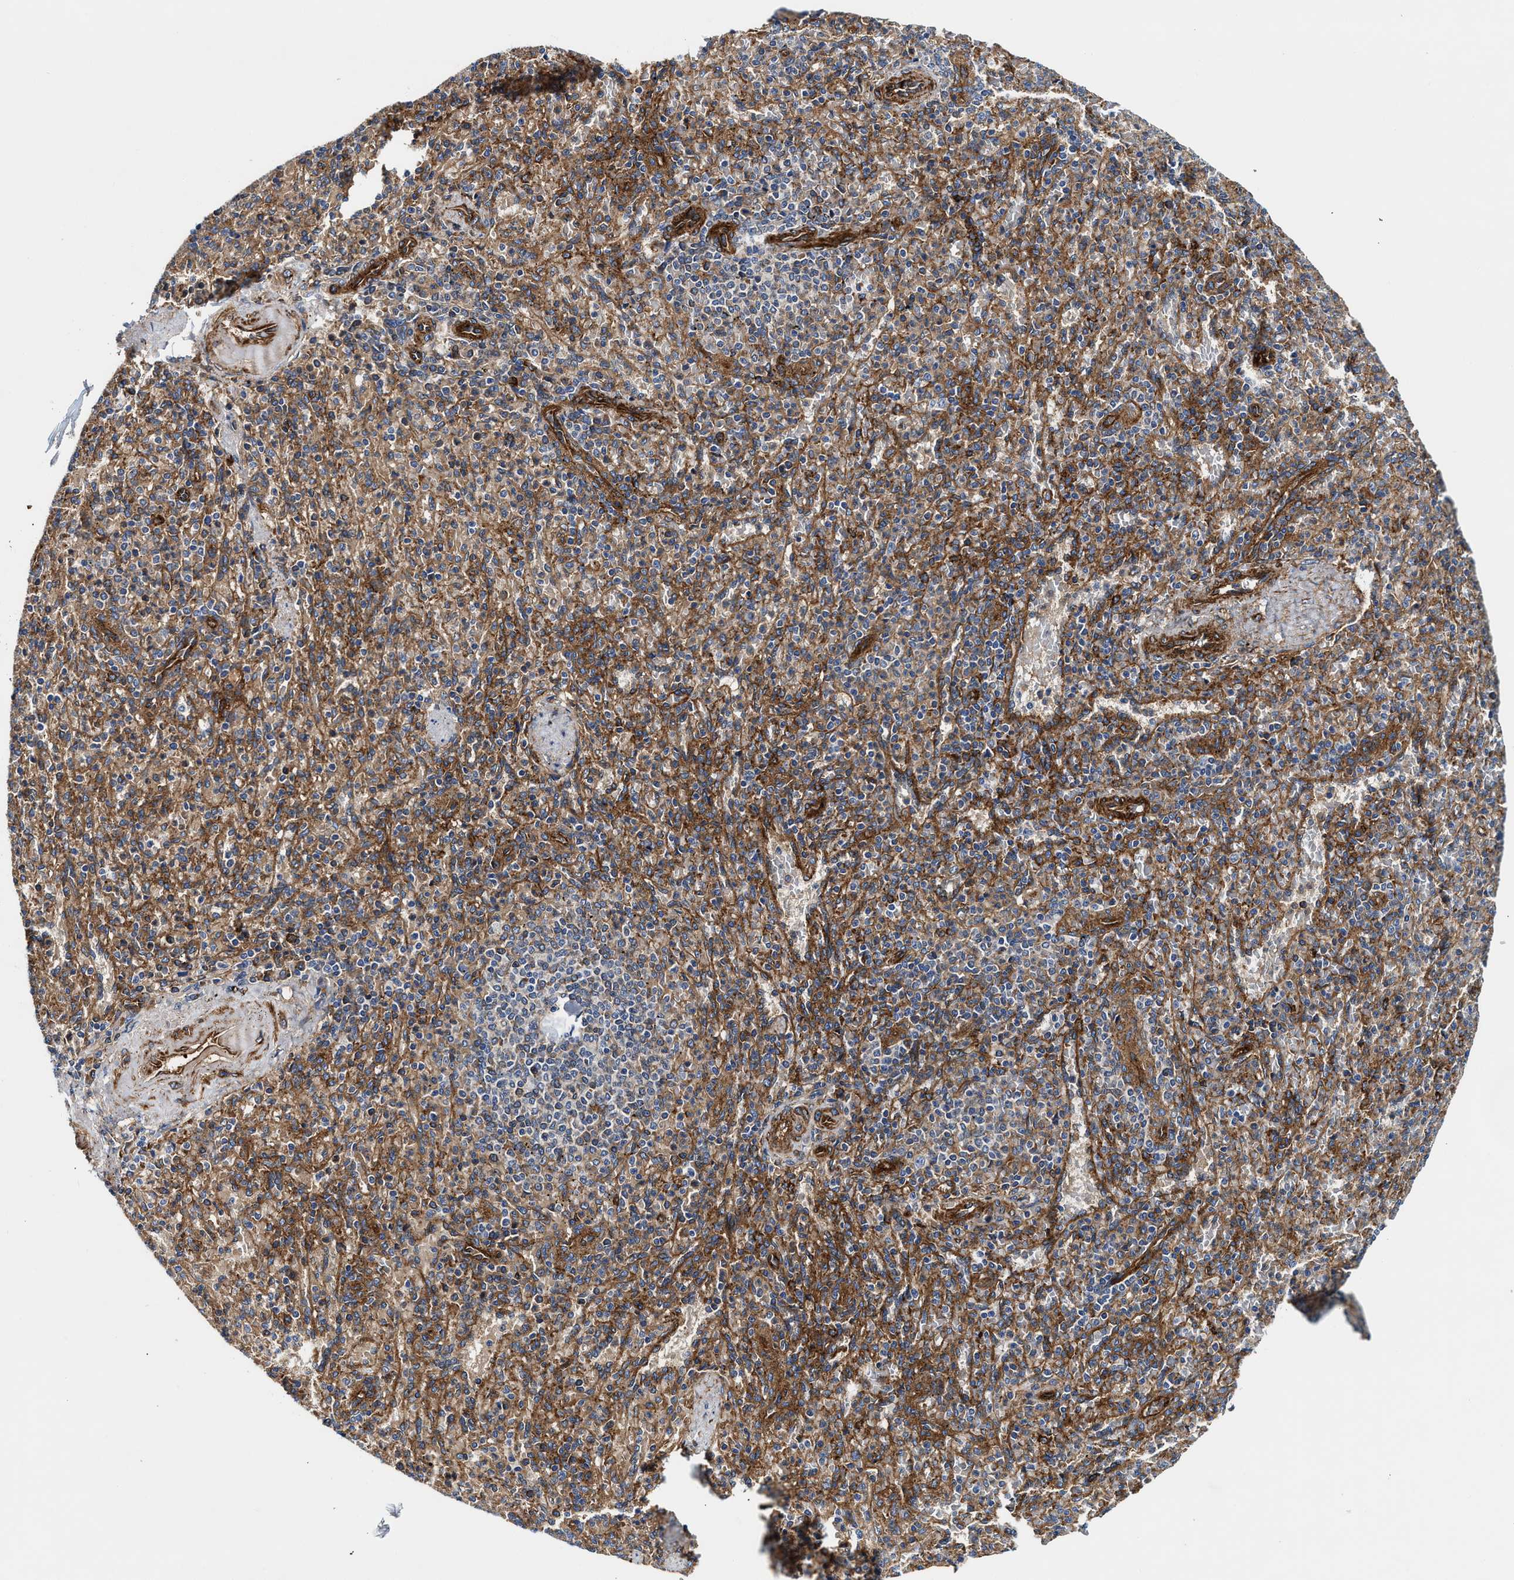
{"staining": {"intensity": "moderate", "quantity": ">75%", "location": "cytoplasmic/membranous"}, "tissue": "spleen", "cell_type": "Cells in red pulp", "image_type": "normal", "snomed": [{"axis": "morphology", "description": "Normal tissue, NOS"}, {"axis": "topography", "description": "Spleen"}], "caption": "A high-resolution photomicrograph shows immunohistochemistry (IHC) staining of unremarkable spleen, which exhibits moderate cytoplasmic/membranous staining in about >75% of cells in red pulp.", "gene": "HIP1", "patient": {"sex": "female", "age": 74}}